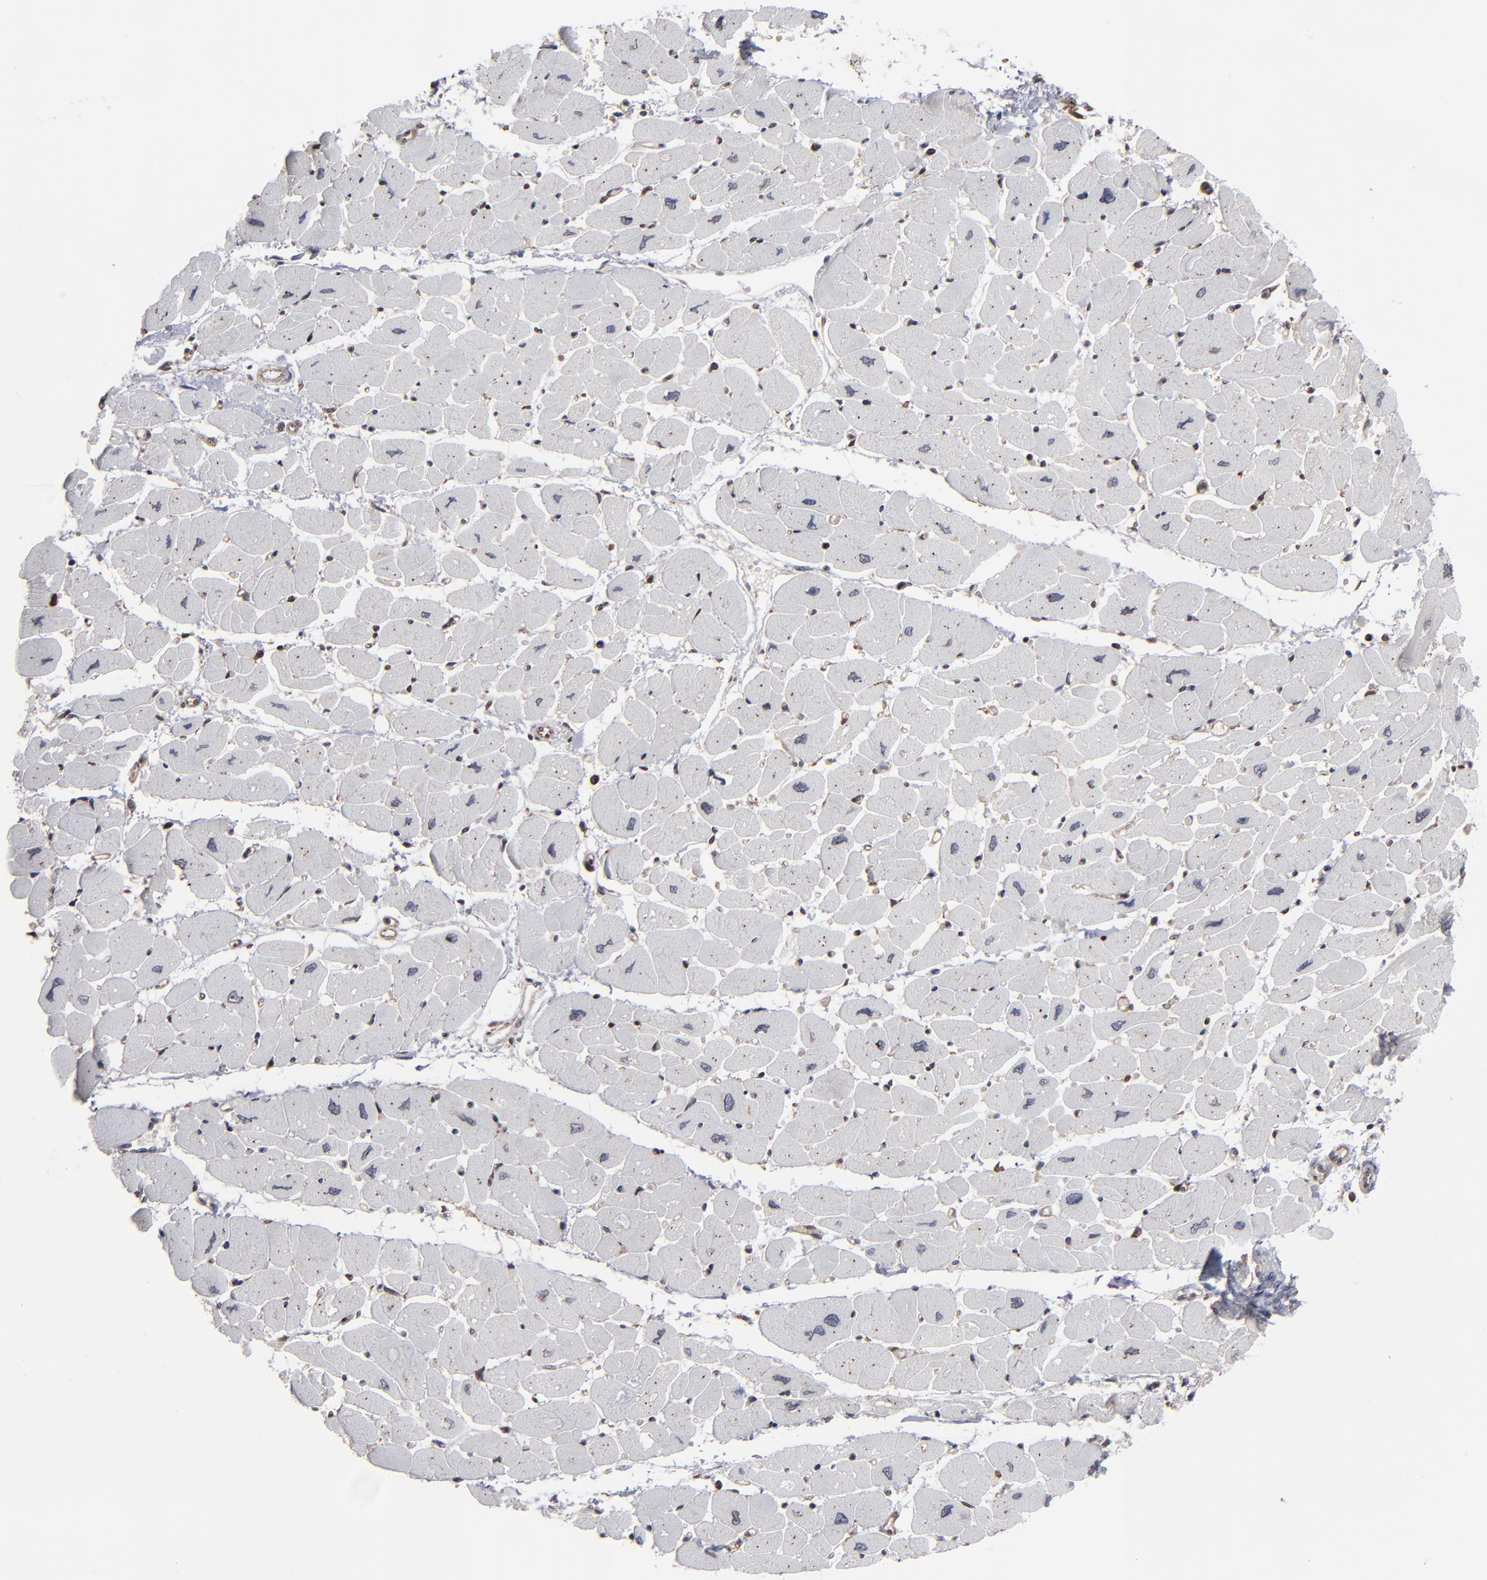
{"staining": {"intensity": "negative", "quantity": "none", "location": "none"}, "tissue": "heart muscle", "cell_type": "Cardiomyocytes", "image_type": "normal", "snomed": [{"axis": "morphology", "description": "Normal tissue, NOS"}, {"axis": "topography", "description": "Heart"}], "caption": "Cardiomyocytes show no significant protein staining in unremarkable heart muscle. Nuclei are stained in blue.", "gene": "KIAA2026", "patient": {"sex": "female", "age": 54}}